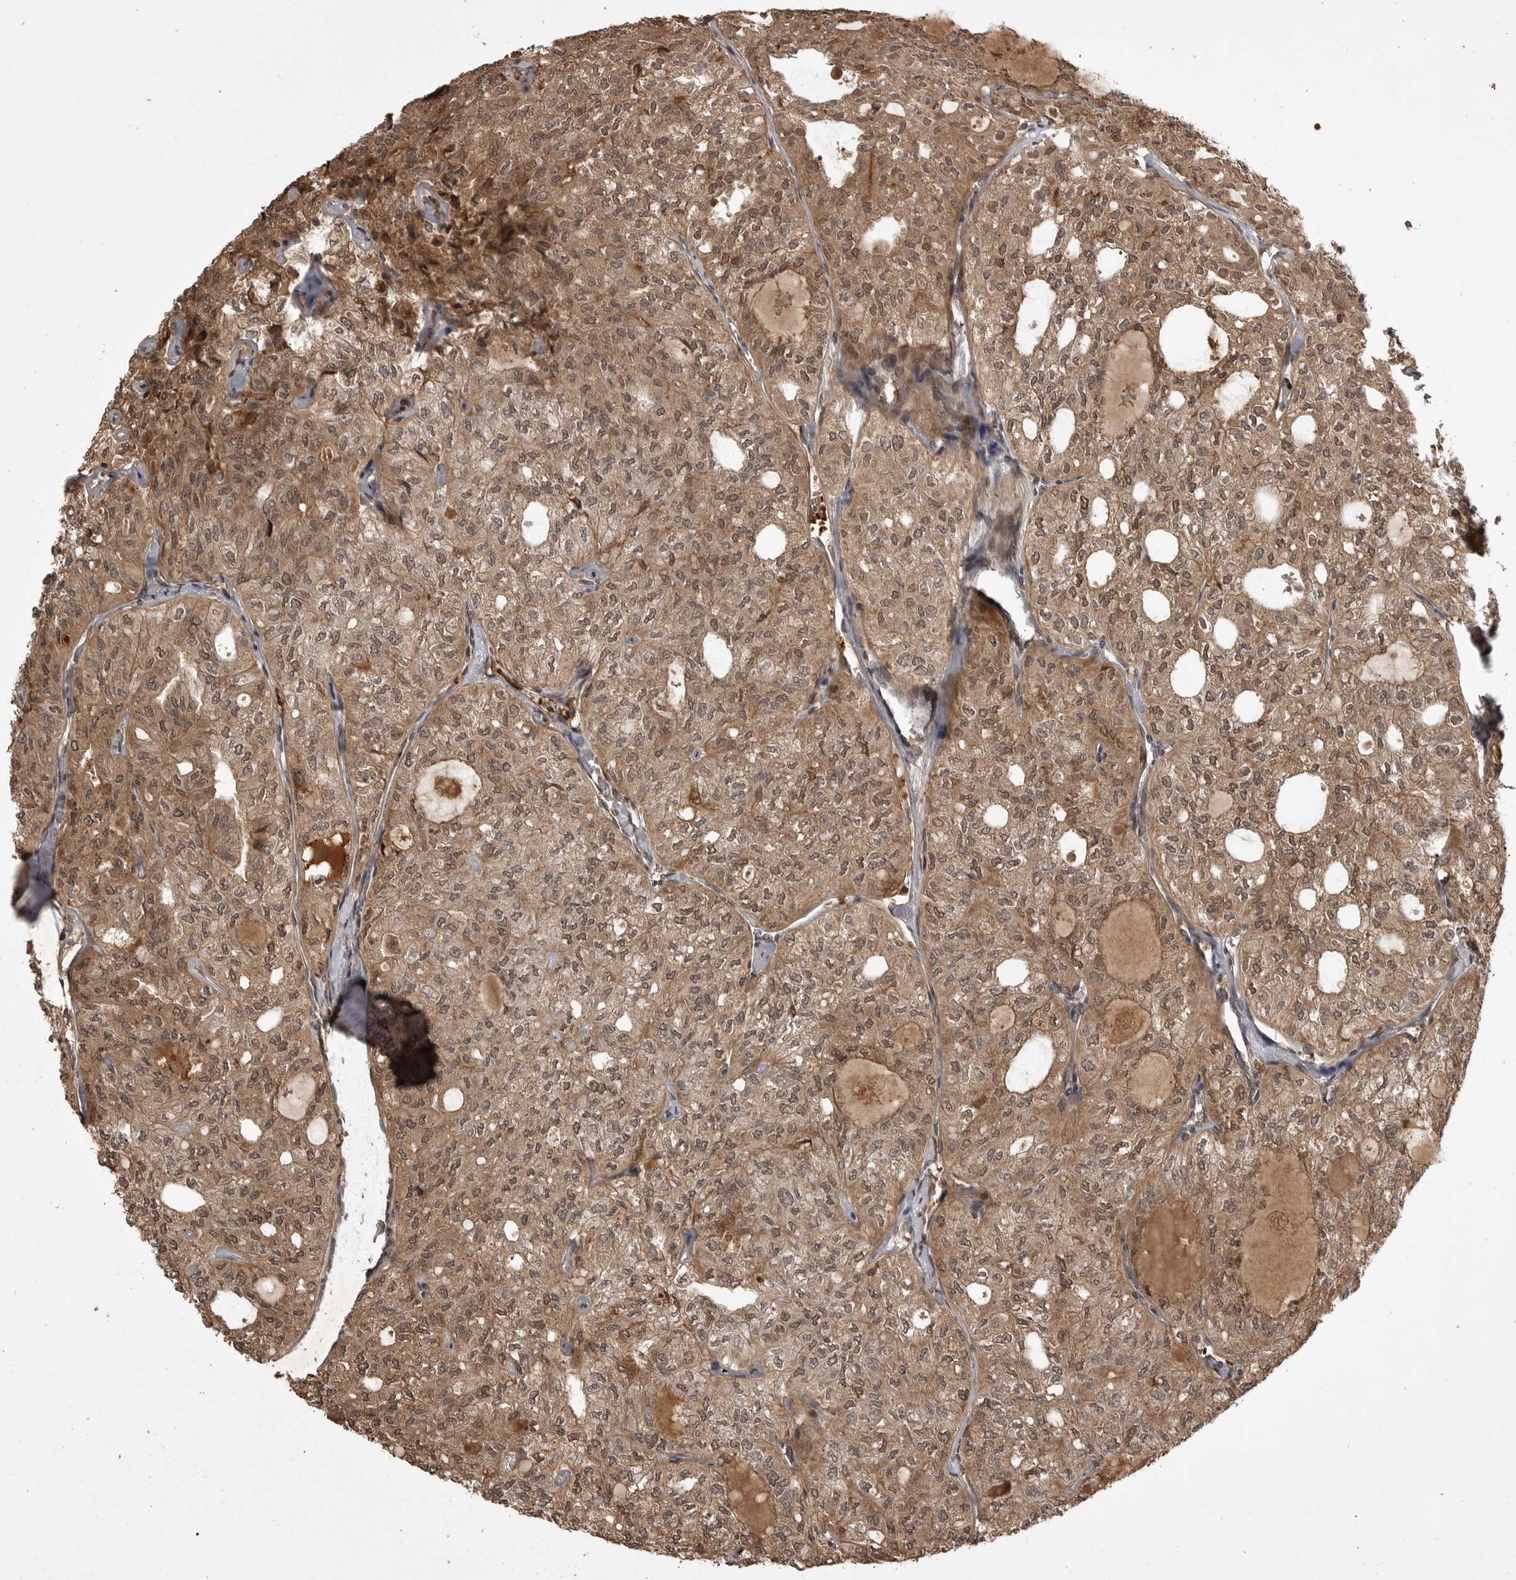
{"staining": {"intensity": "moderate", "quantity": ">75%", "location": "cytoplasmic/membranous,nuclear"}, "tissue": "thyroid cancer", "cell_type": "Tumor cells", "image_type": "cancer", "snomed": [{"axis": "morphology", "description": "Follicular adenoma carcinoma, NOS"}, {"axis": "topography", "description": "Thyroid gland"}], "caption": "Immunohistochemical staining of human thyroid cancer demonstrates moderate cytoplasmic/membranous and nuclear protein positivity in about >75% of tumor cells.", "gene": "AKAP7", "patient": {"sex": "male", "age": 75}}